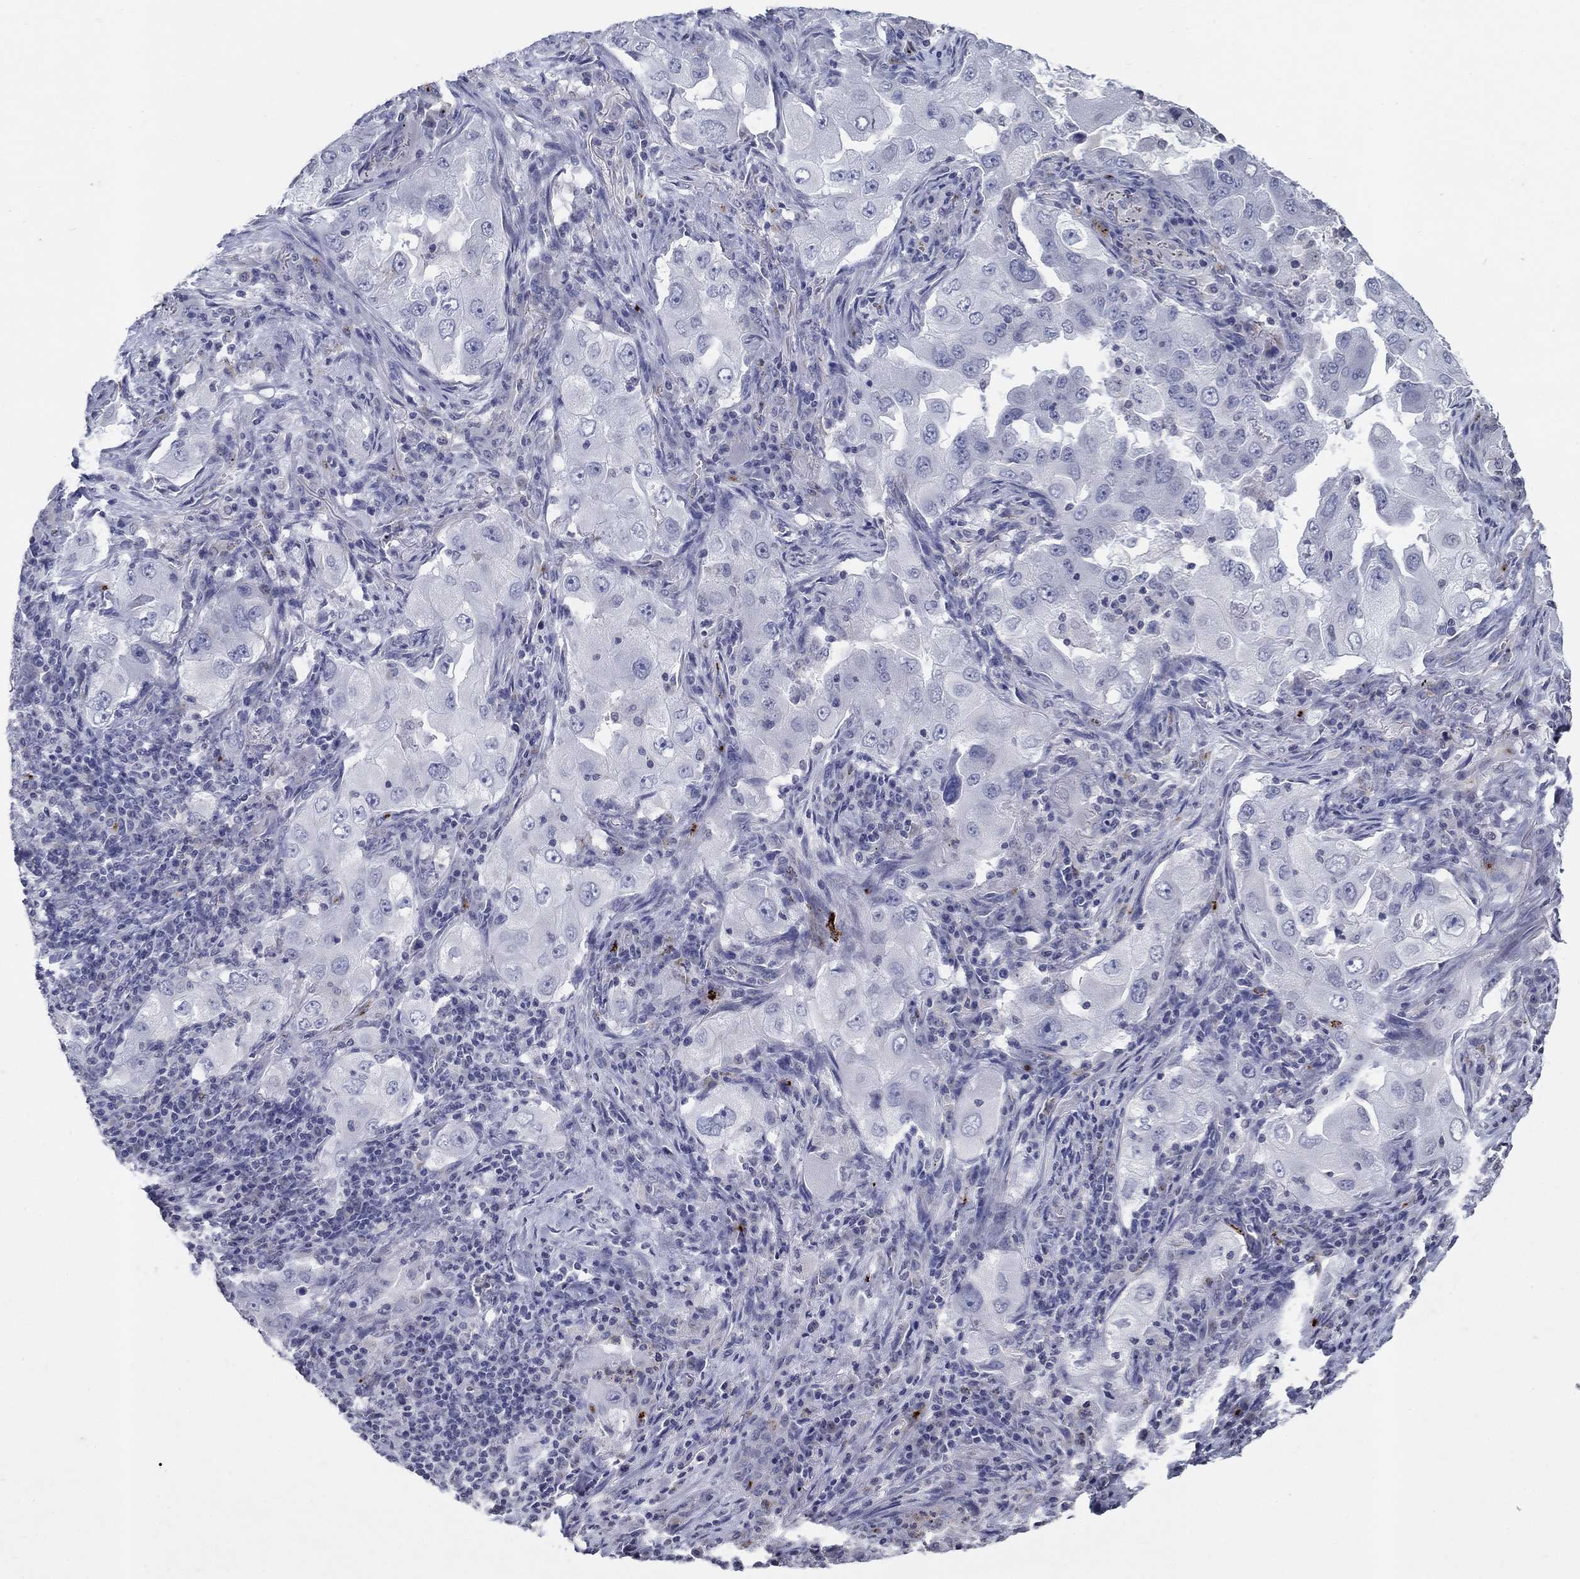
{"staining": {"intensity": "negative", "quantity": "none", "location": "none"}, "tissue": "lung cancer", "cell_type": "Tumor cells", "image_type": "cancer", "snomed": [{"axis": "morphology", "description": "Adenocarcinoma, NOS"}, {"axis": "topography", "description": "Lung"}], "caption": "There is no significant staining in tumor cells of lung cancer (adenocarcinoma).", "gene": "TINAG", "patient": {"sex": "female", "age": 61}}